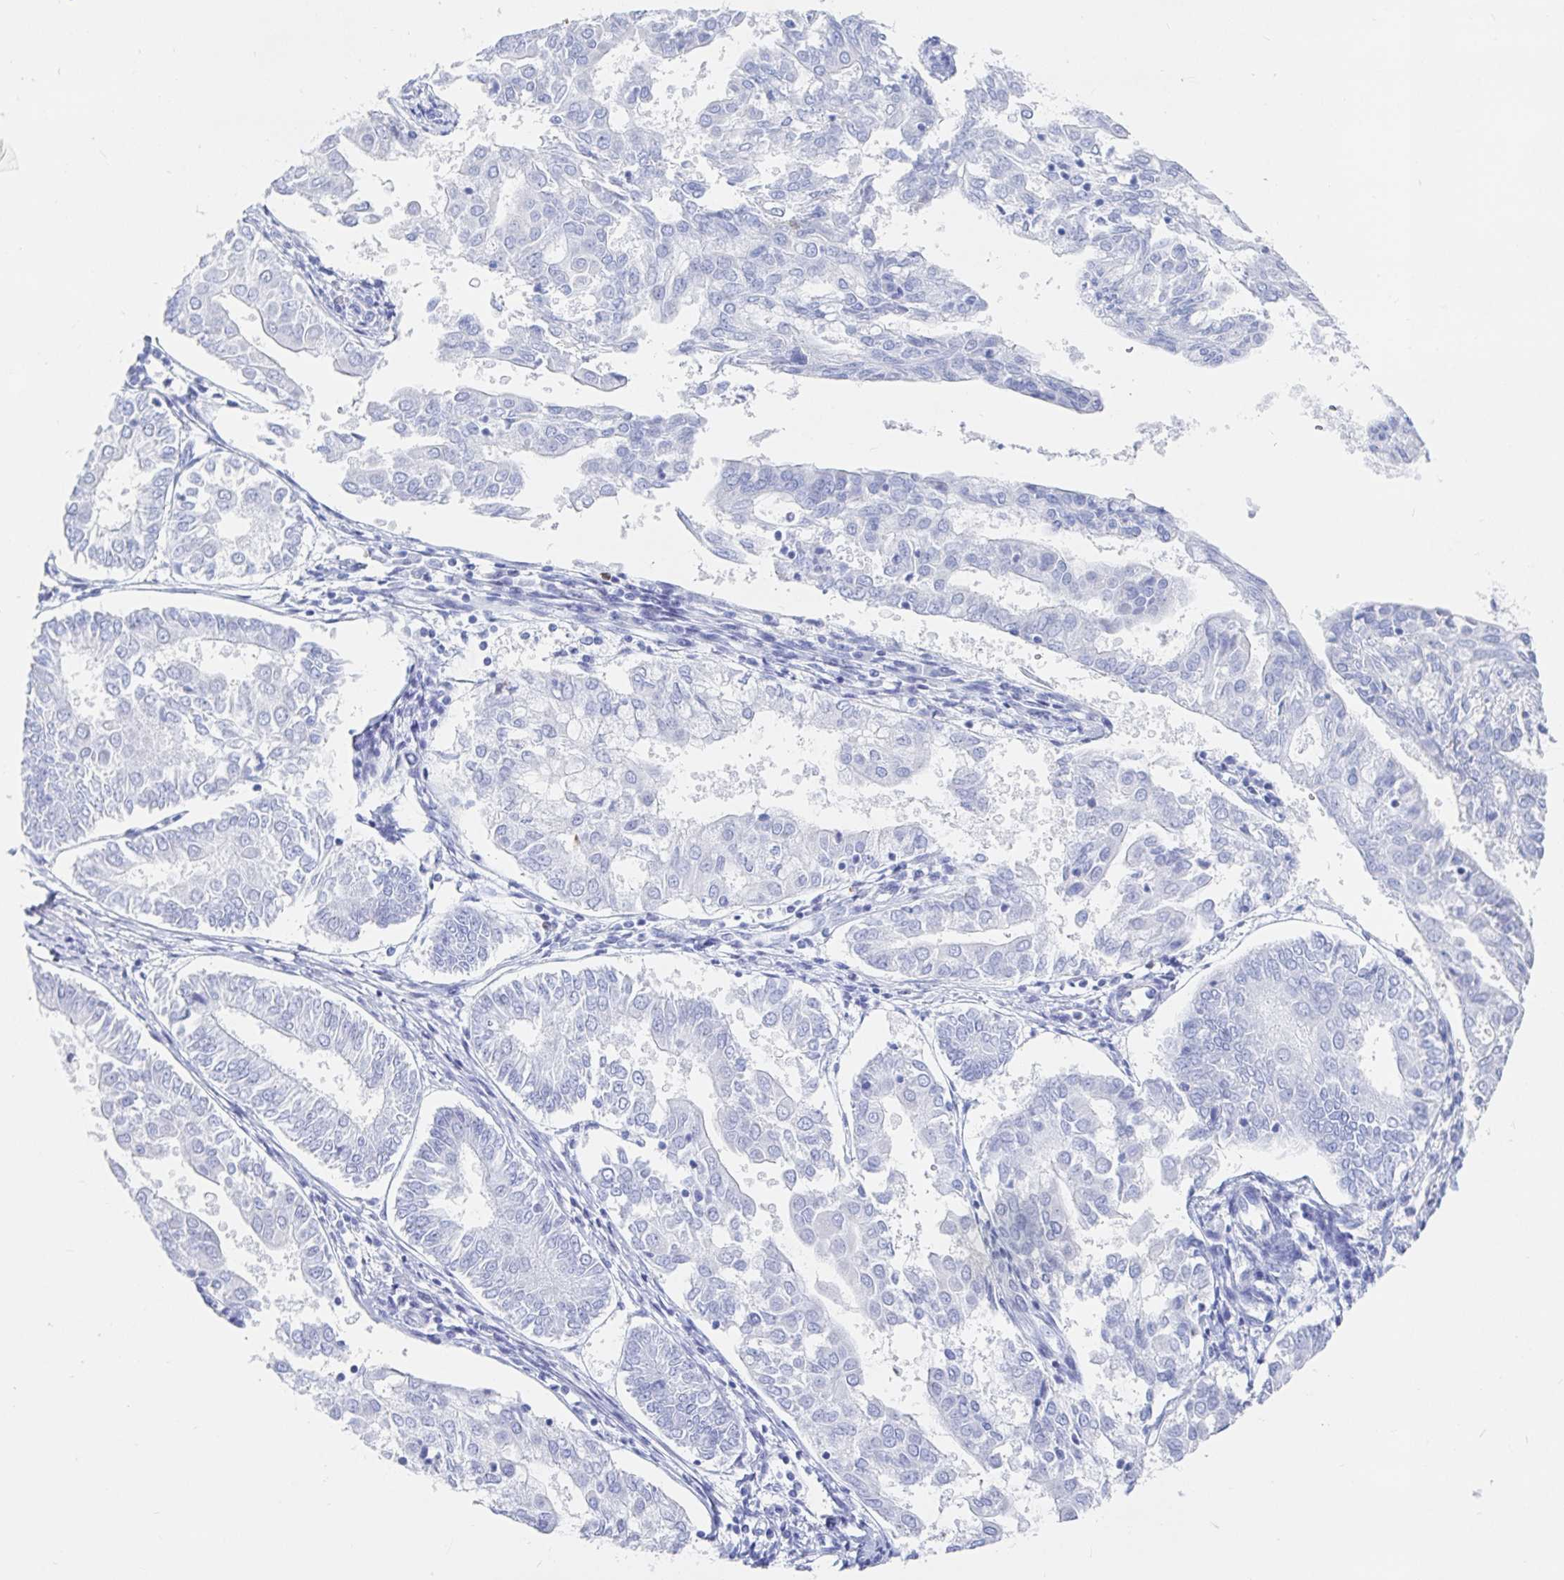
{"staining": {"intensity": "negative", "quantity": "none", "location": "none"}, "tissue": "endometrial cancer", "cell_type": "Tumor cells", "image_type": "cancer", "snomed": [{"axis": "morphology", "description": "Adenocarcinoma, NOS"}, {"axis": "topography", "description": "Endometrium"}], "caption": "DAB (3,3'-diaminobenzidine) immunohistochemical staining of human endometrial cancer exhibits no significant staining in tumor cells.", "gene": "PACSIN1", "patient": {"sex": "female", "age": 68}}